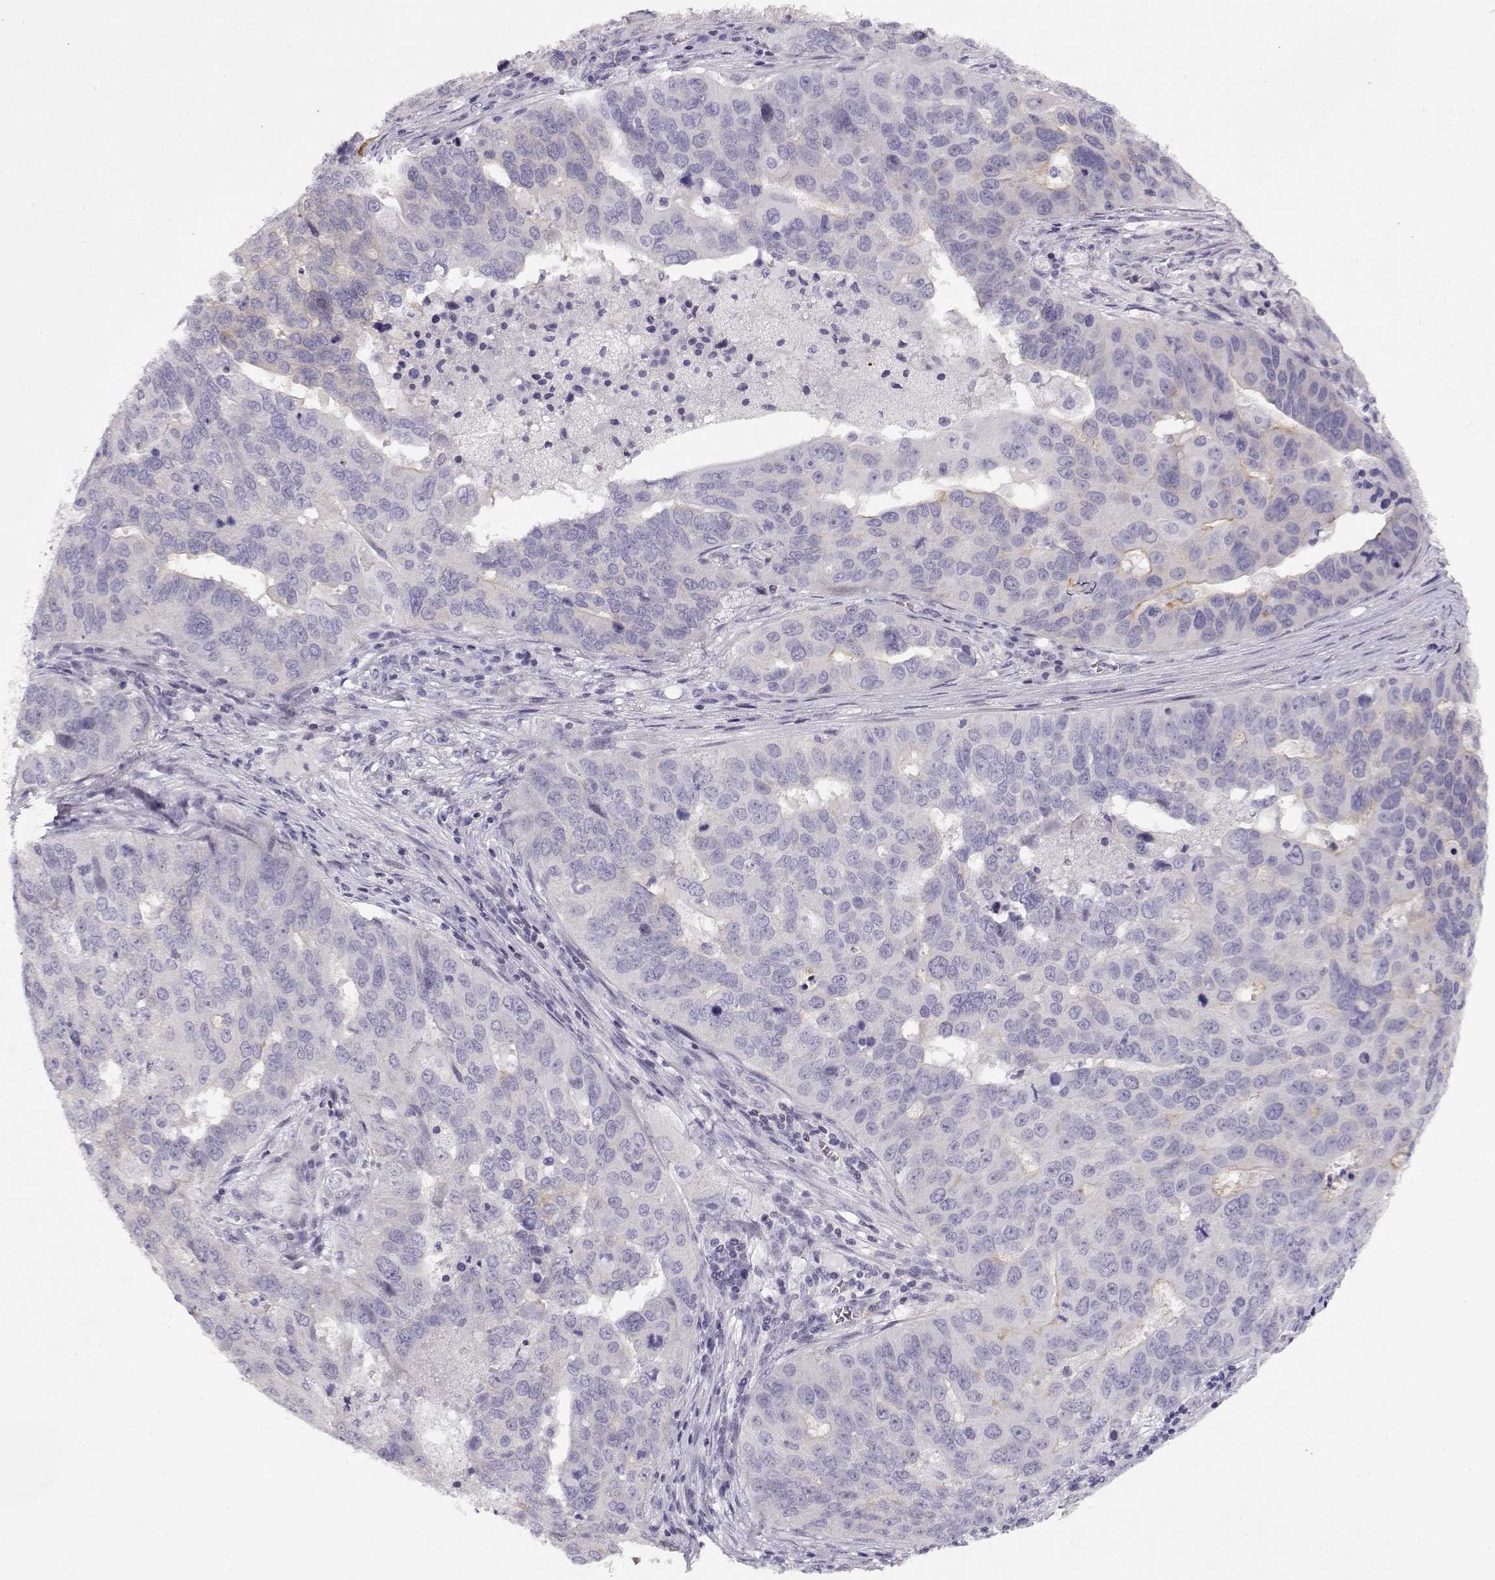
{"staining": {"intensity": "weak", "quantity": "<25%", "location": "cytoplasmic/membranous"}, "tissue": "ovarian cancer", "cell_type": "Tumor cells", "image_type": "cancer", "snomed": [{"axis": "morphology", "description": "Carcinoma, endometroid"}, {"axis": "topography", "description": "Soft tissue"}, {"axis": "topography", "description": "Ovary"}], "caption": "Tumor cells are negative for protein expression in human ovarian cancer.", "gene": "CRX", "patient": {"sex": "female", "age": 52}}